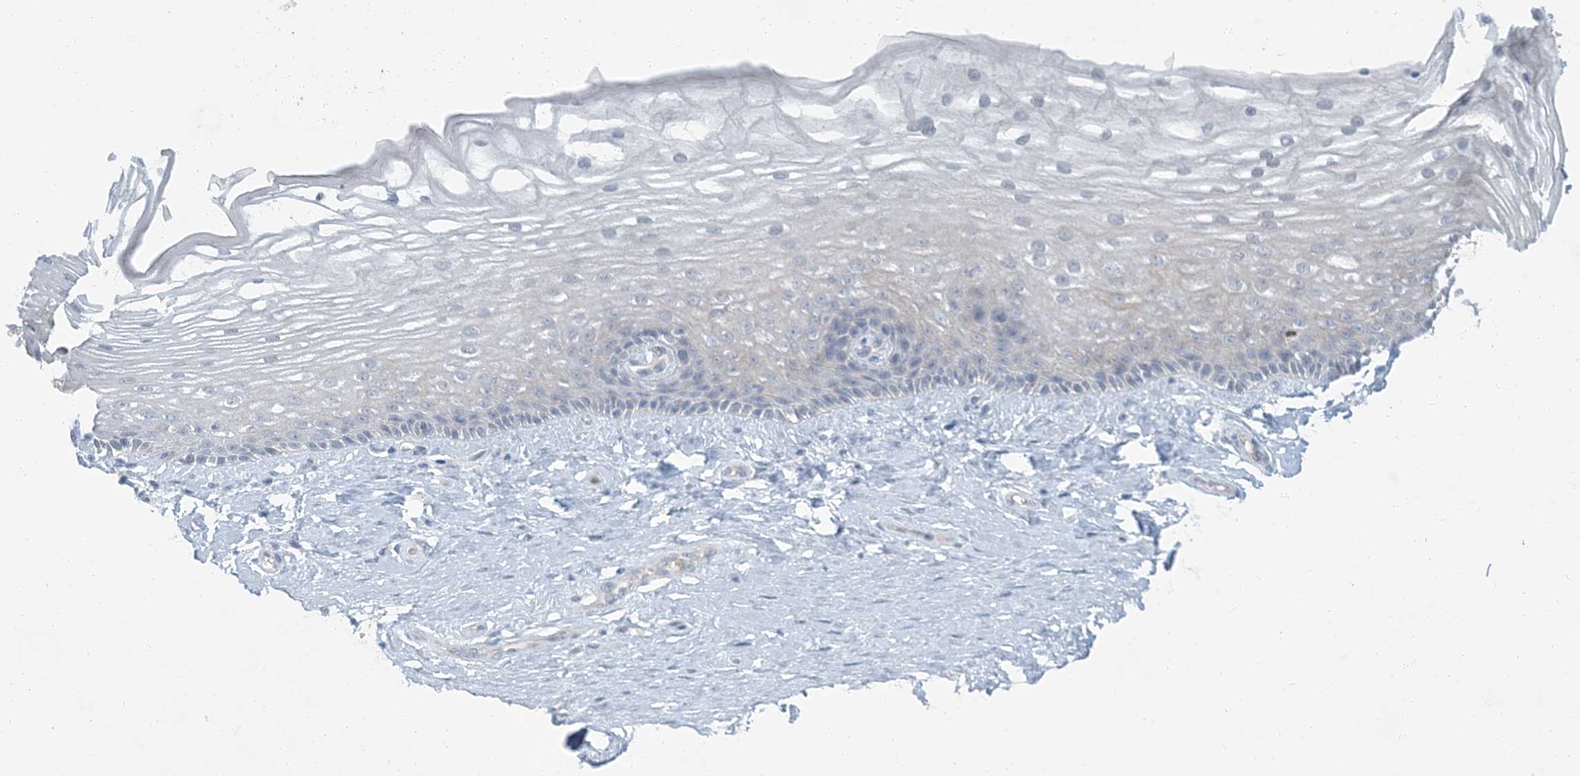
{"staining": {"intensity": "weak", "quantity": "<25%", "location": "cytoplasmic/membranous"}, "tissue": "vagina", "cell_type": "Squamous epithelial cells", "image_type": "normal", "snomed": [{"axis": "morphology", "description": "Normal tissue, NOS"}, {"axis": "topography", "description": "Vagina"}], "caption": "Vagina stained for a protein using immunohistochemistry (IHC) reveals no positivity squamous epithelial cells.", "gene": "EPHA4", "patient": {"sex": "female", "age": 46}}